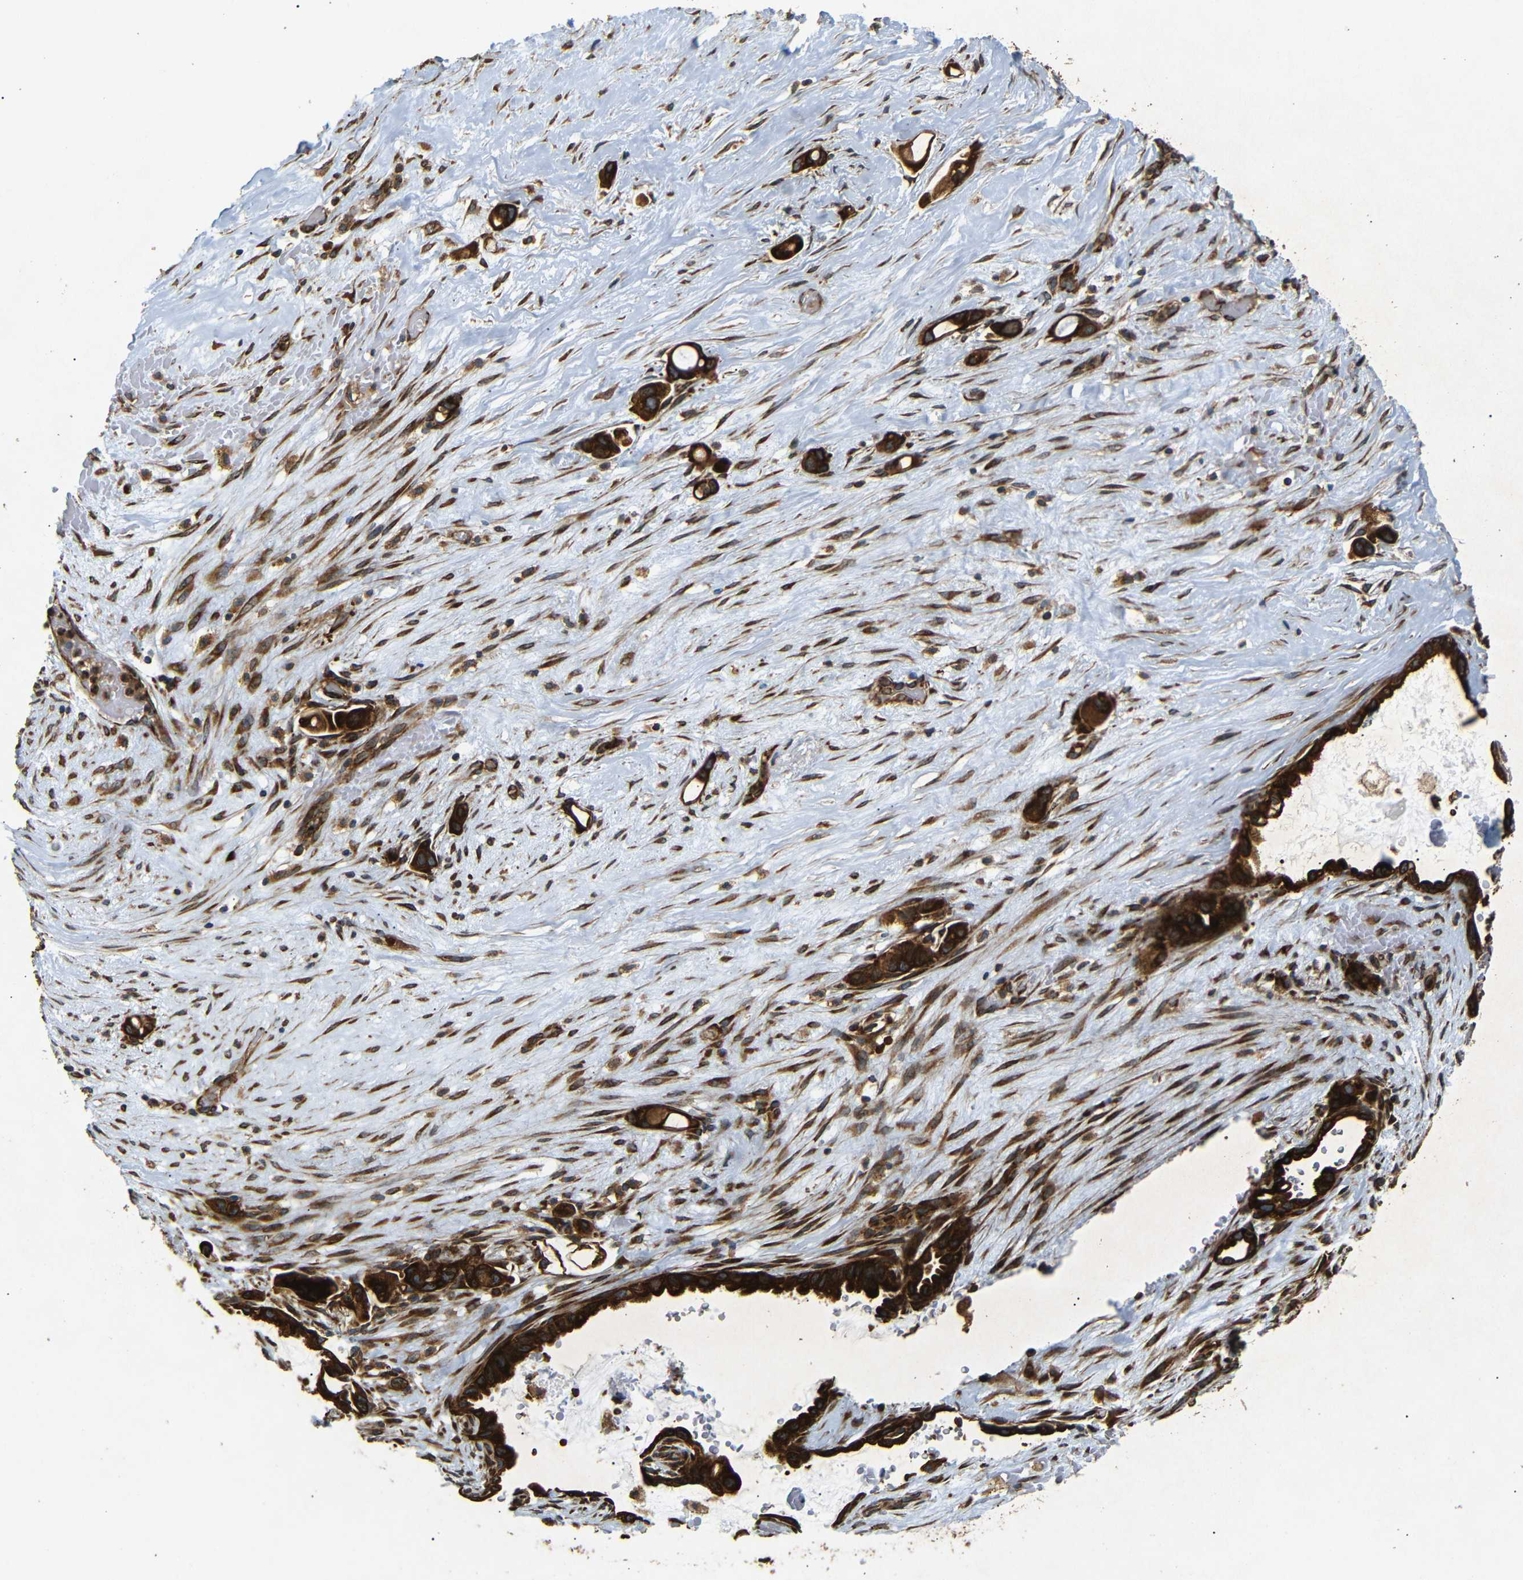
{"staining": {"intensity": "strong", "quantity": ">75%", "location": "cytoplasmic/membranous"}, "tissue": "liver cancer", "cell_type": "Tumor cells", "image_type": "cancer", "snomed": [{"axis": "morphology", "description": "Cholangiocarcinoma"}, {"axis": "topography", "description": "Liver"}], "caption": "The immunohistochemical stain highlights strong cytoplasmic/membranous expression in tumor cells of cholangiocarcinoma (liver) tissue.", "gene": "BTF3", "patient": {"sex": "female", "age": 65}}